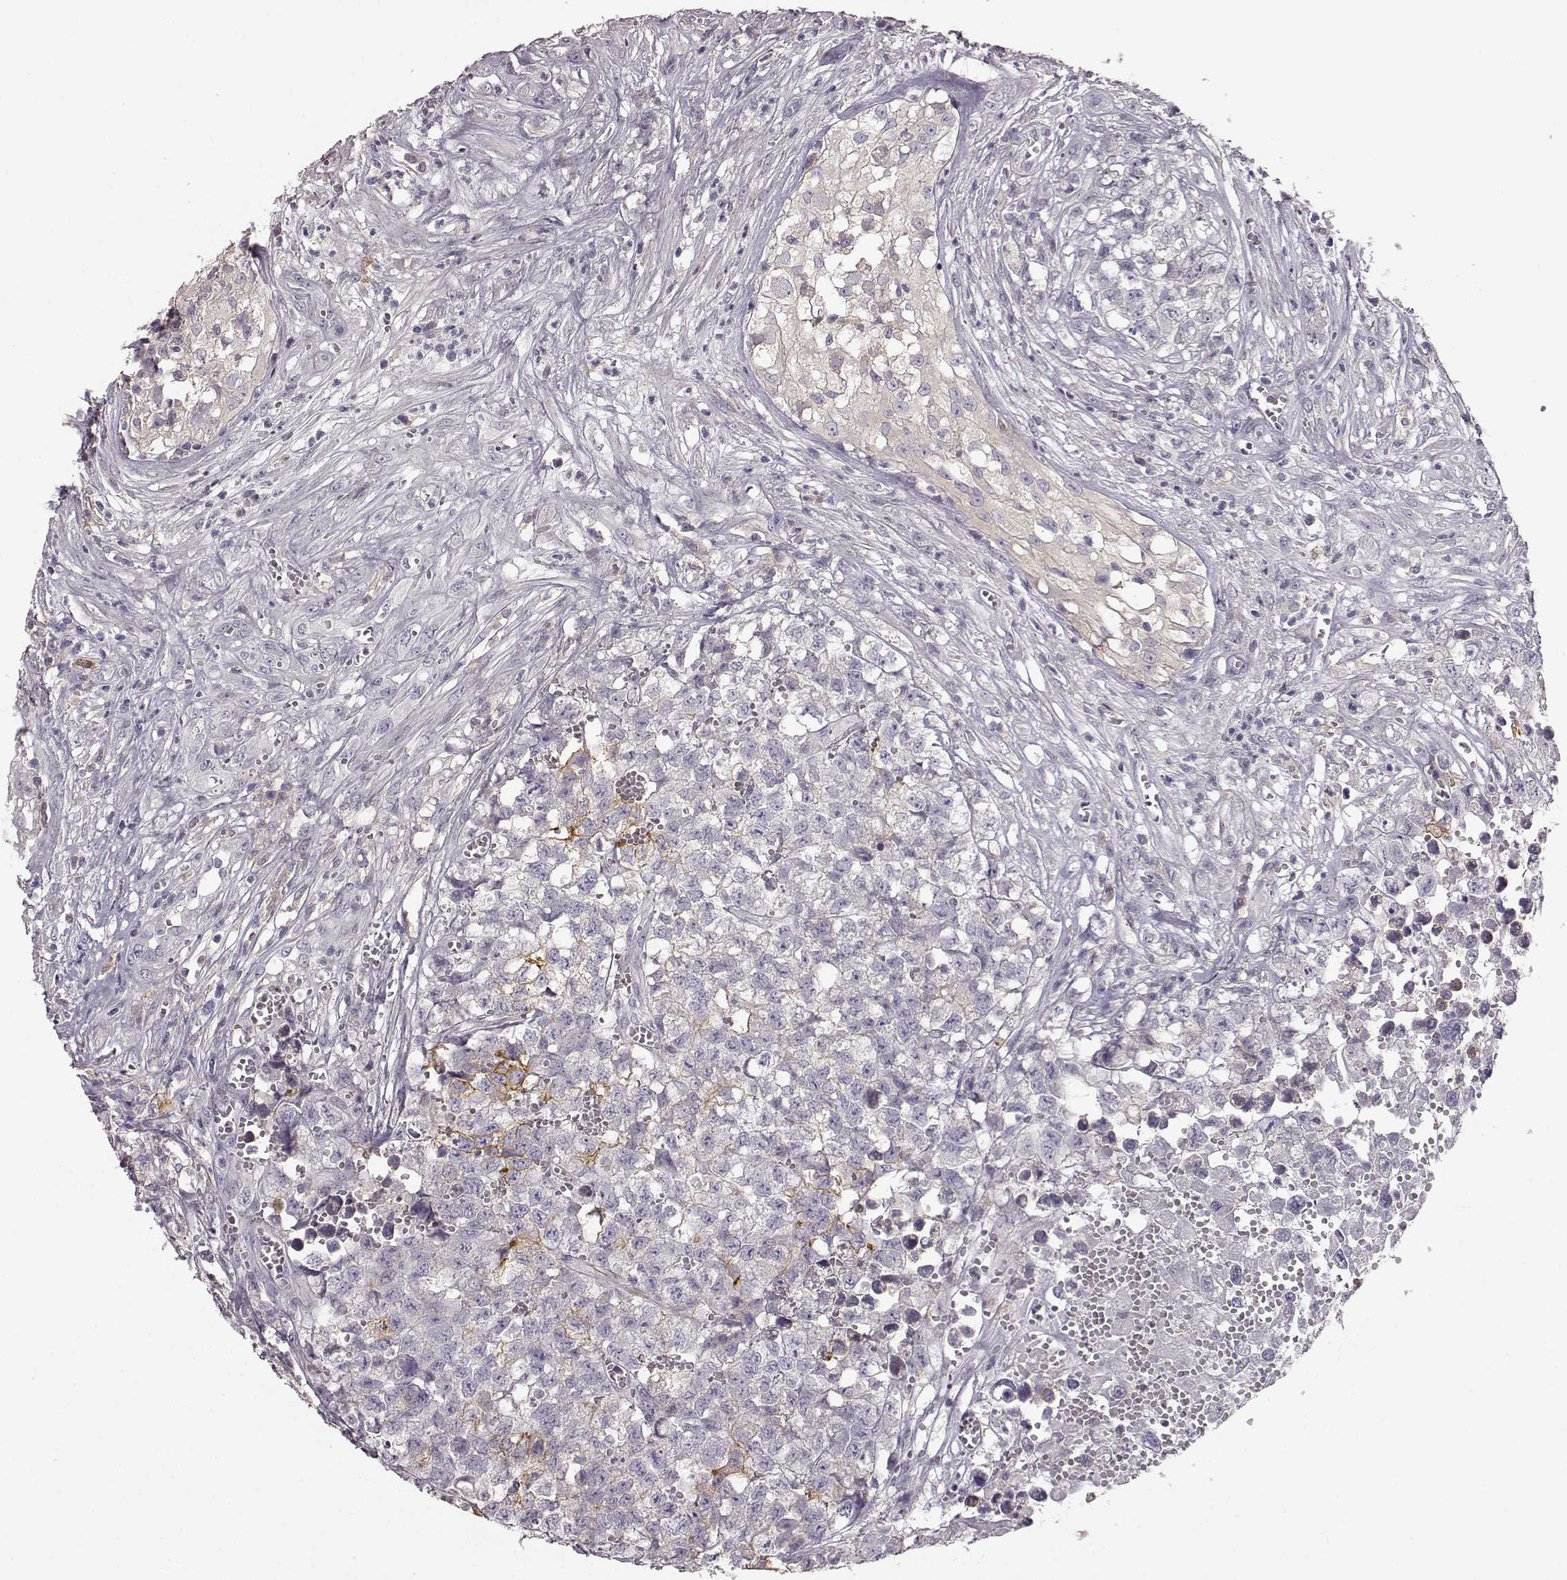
{"staining": {"intensity": "negative", "quantity": "none", "location": "none"}, "tissue": "testis cancer", "cell_type": "Tumor cells", "image_type": "cancer", "snomed": [{"axis": "morphology", "description": "Seminoma, NOS"}, {"axis": "morphology", "description": "Carcinoma, Embryonal, NOS"}, {"axis": "topography", "description": "Testis"}], "caption": "Tumor cells show no significant staining in testis cancer.", "gene": "GPR50", "patient": {"sex": "male", "age": 22}}